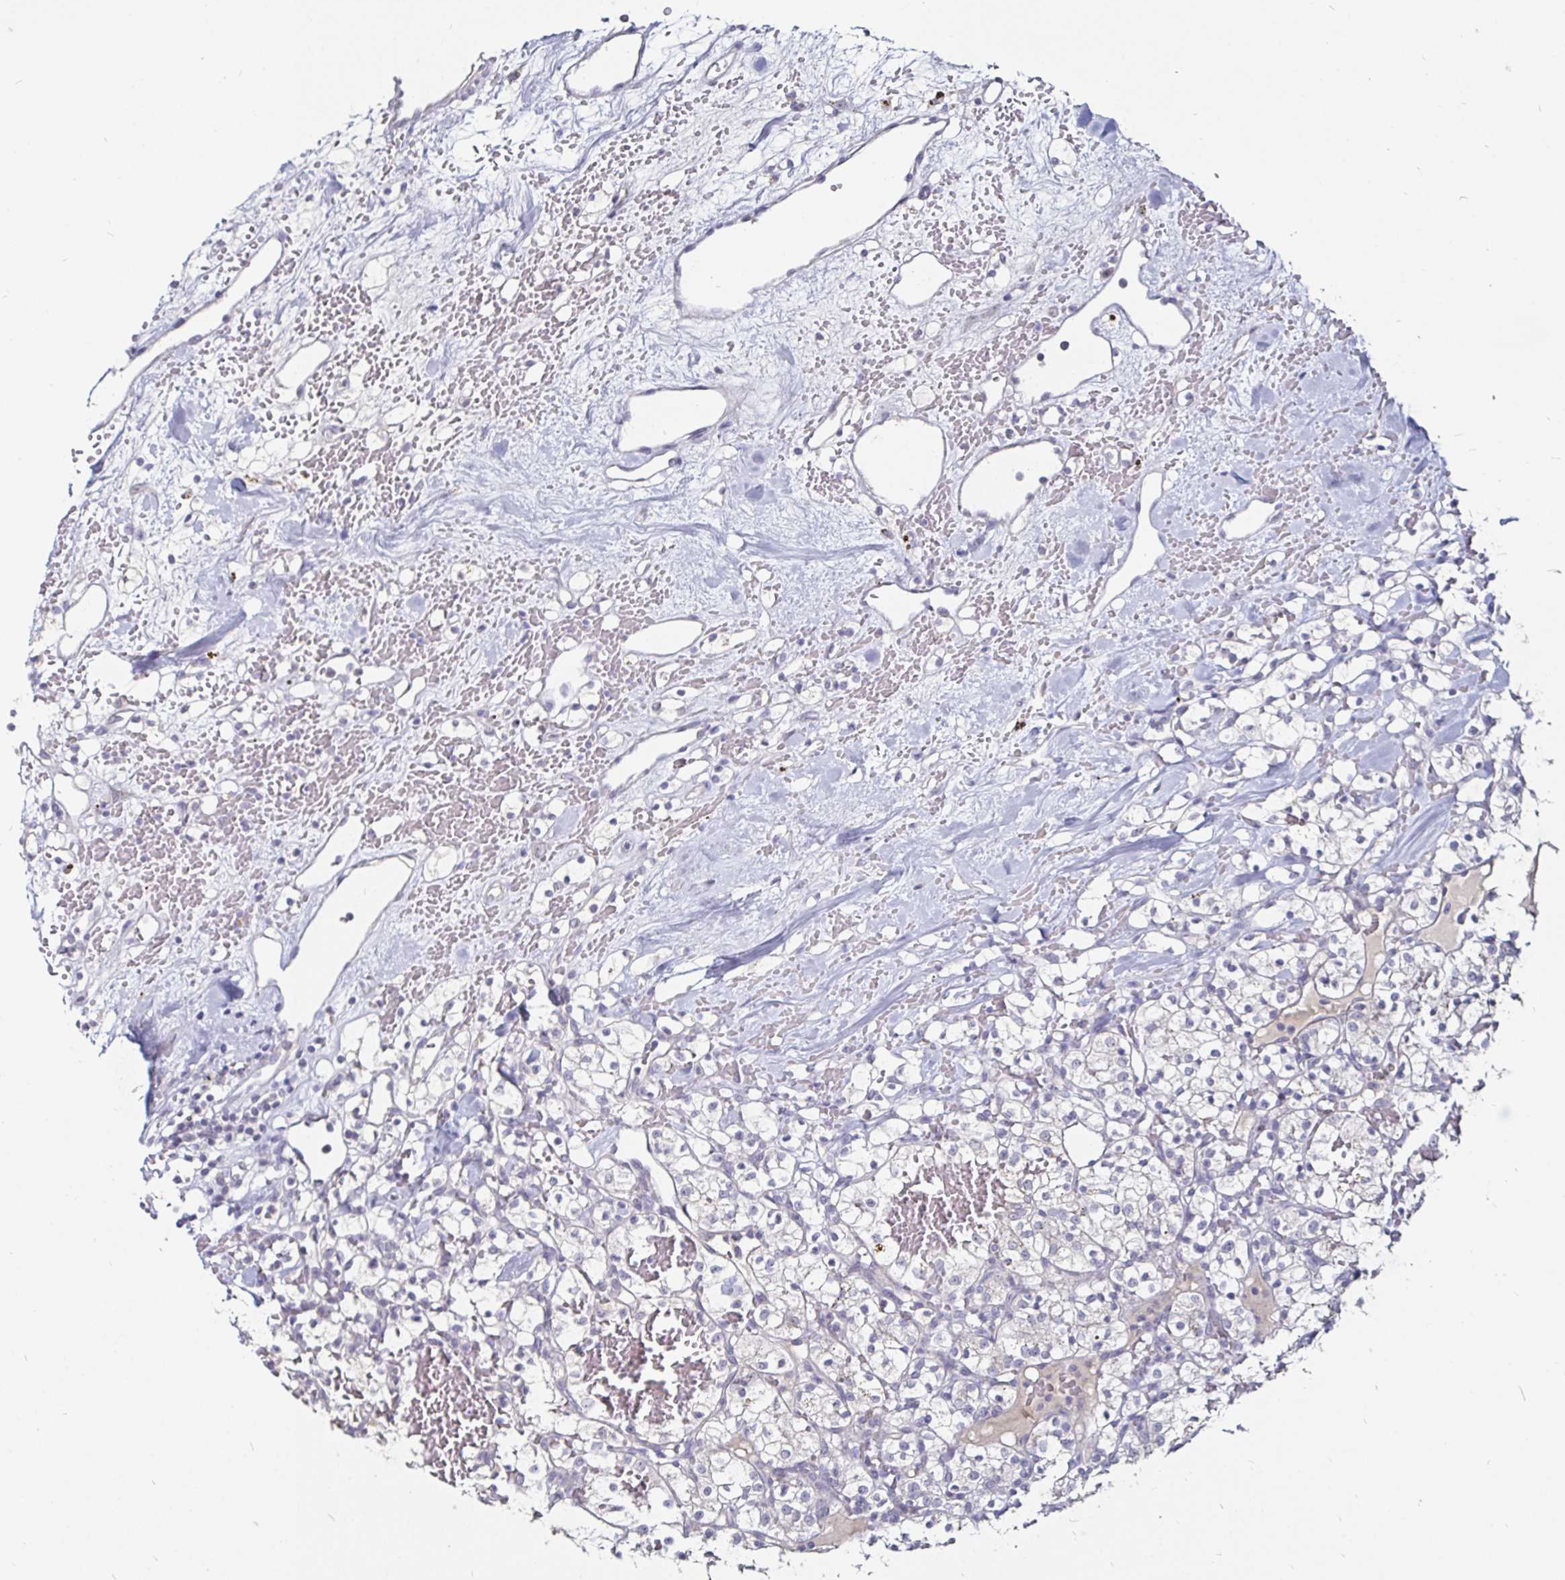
{"staining": {"intensity": "negative", "quantity": "none", "location": "none"}, "tissue": "renal cancer", "cell_type": "Tumor cells", "image_type": "cancer", "snomed": [{"axis": "morphology", "description": "Adenocarcinoma, NOS"}, {"axis": "topography", "description": "Kidney"}], "caption": "Tumor cells are negative for protein expression in human adenocarcinoma (renal).", "gene": "FAIM2", "patient": {"sex": "female", "age": 60}}